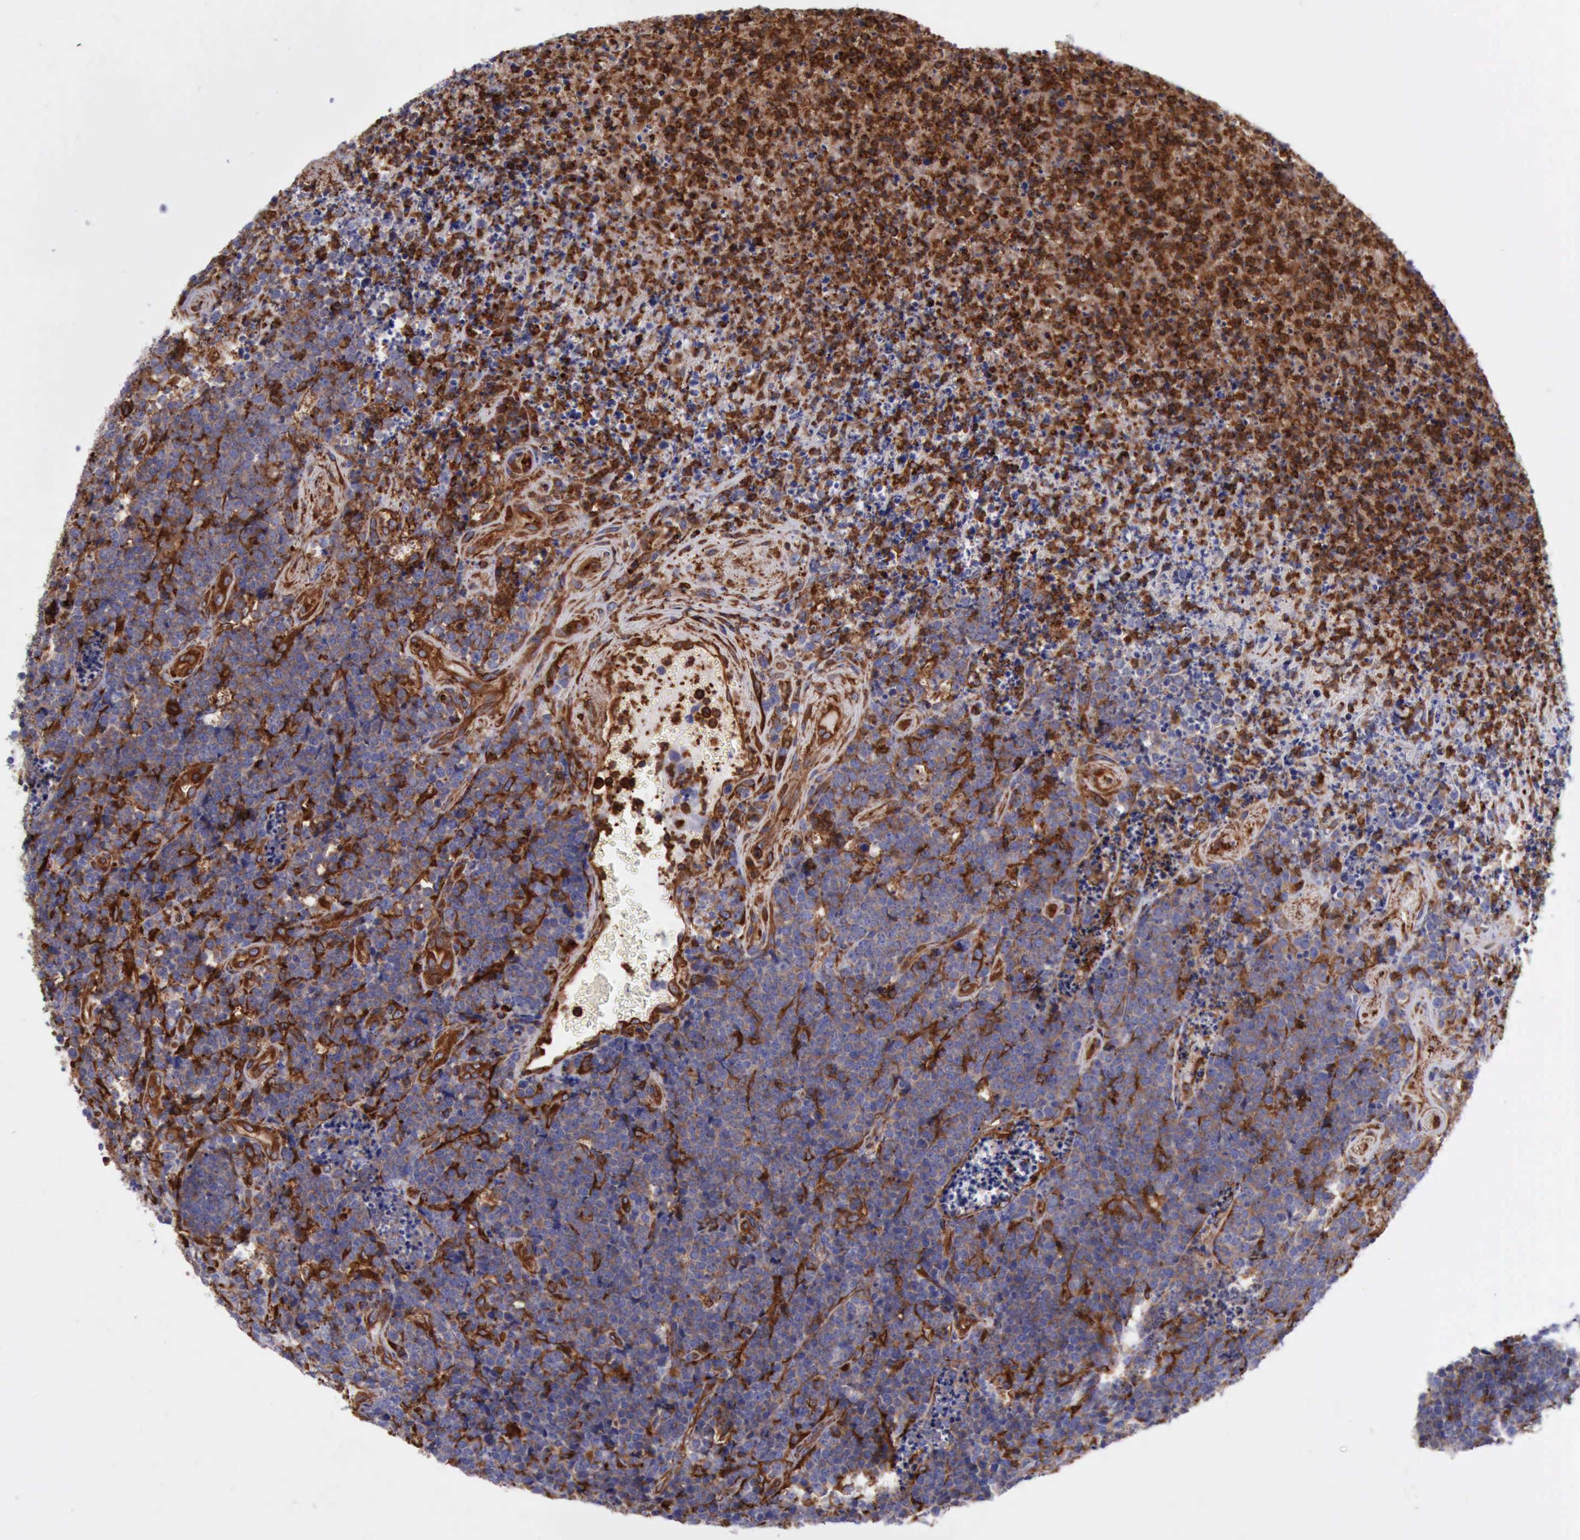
{"staining": {"intensity": "negative", "quantity": "none", "location": "none"}, "tissue": "lymphoma", "cell_type": "Tumor cells", "image_type": "cancer", "snomed": [{"axis": "morphology", "description": "Malignant lymphoma, non-Hodgkin's type, High grade"}, {"axis": "topography", "description": "Small intestine"}, {"axis": "topography", "description": "Colon"}], "caption": "This is a histopathology image of immunohistochemistry (IHC) staining of high-grade malignant lymphoma, non-Hodgkin's type, which shows no staining in tumor cells. Brightfield microscopy of immunohistochemistry (IHC) stained with DAB (3,3'-diaminobenzidine) (brown) and hematoxylin (blue), captured at high magnification.", "gene": "FLNA", "patient": {"sex": "male", "age": 8}}